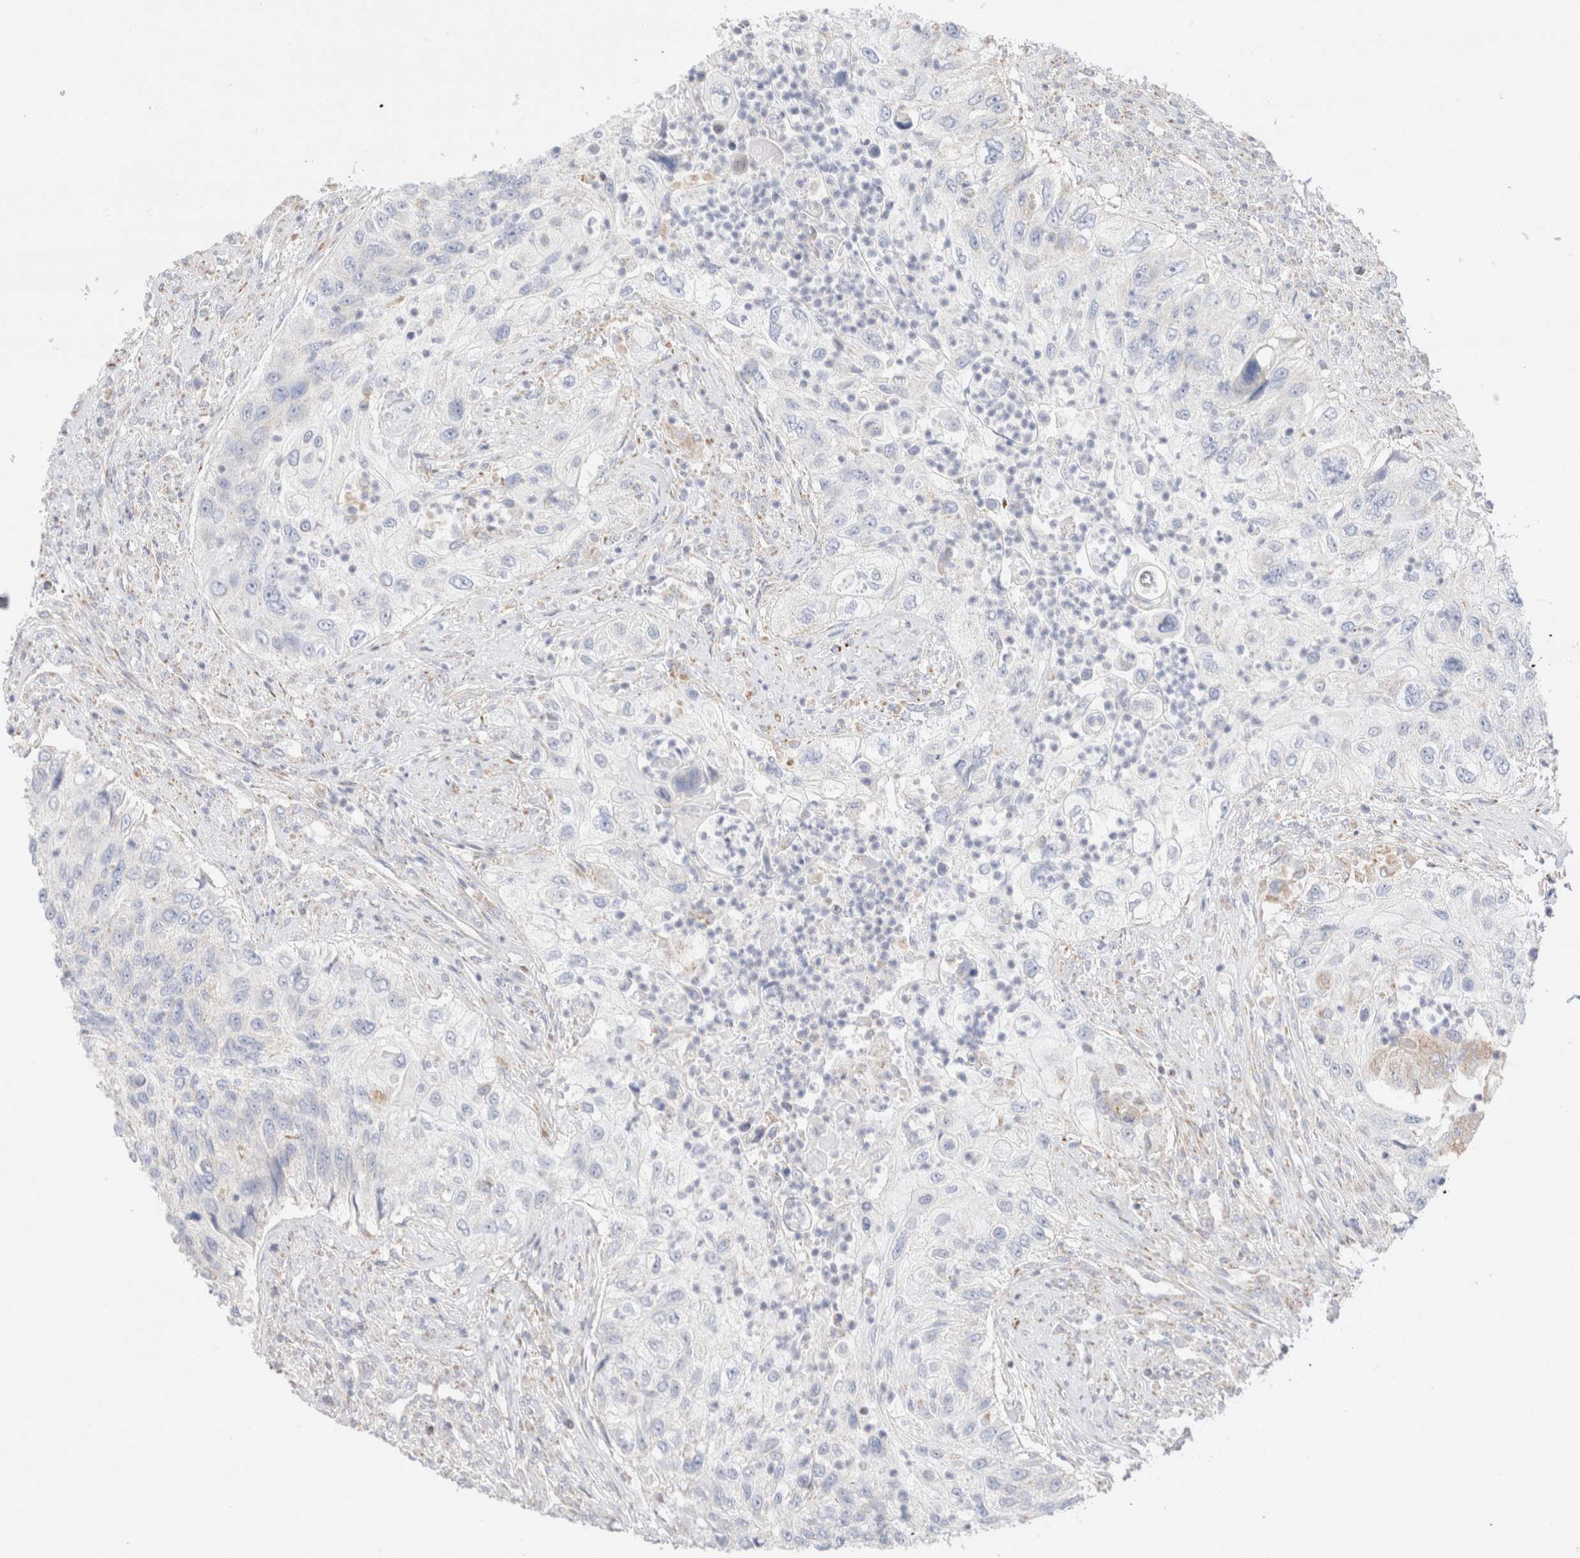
{"staining": {"intensity": "negative", "quantity": "none", "location": "none"}, "tissue": "urothelial cancer", "cell_type": "Tumor cells", "image_type": "cancer", "snomed": [{"axis": "morphology", "description": "Urothelial carcinoma, High grade"}, {"axis": "topography", "description": "Urinary bladder"}], "caption": "A high-resolution histopathology image shows immunohistochemistry (IHC) staining of high-grade urothelial carcinoma, which shows no significant staining in tumor cells. The staining was performed using DAB to visualize the protein expression in brown, while the nuclei were stained in blue with hematoxylin (Magnification: 20x).", "gene": "ATP6V1C1", "patient": {"sex": "female", "age": 60}}